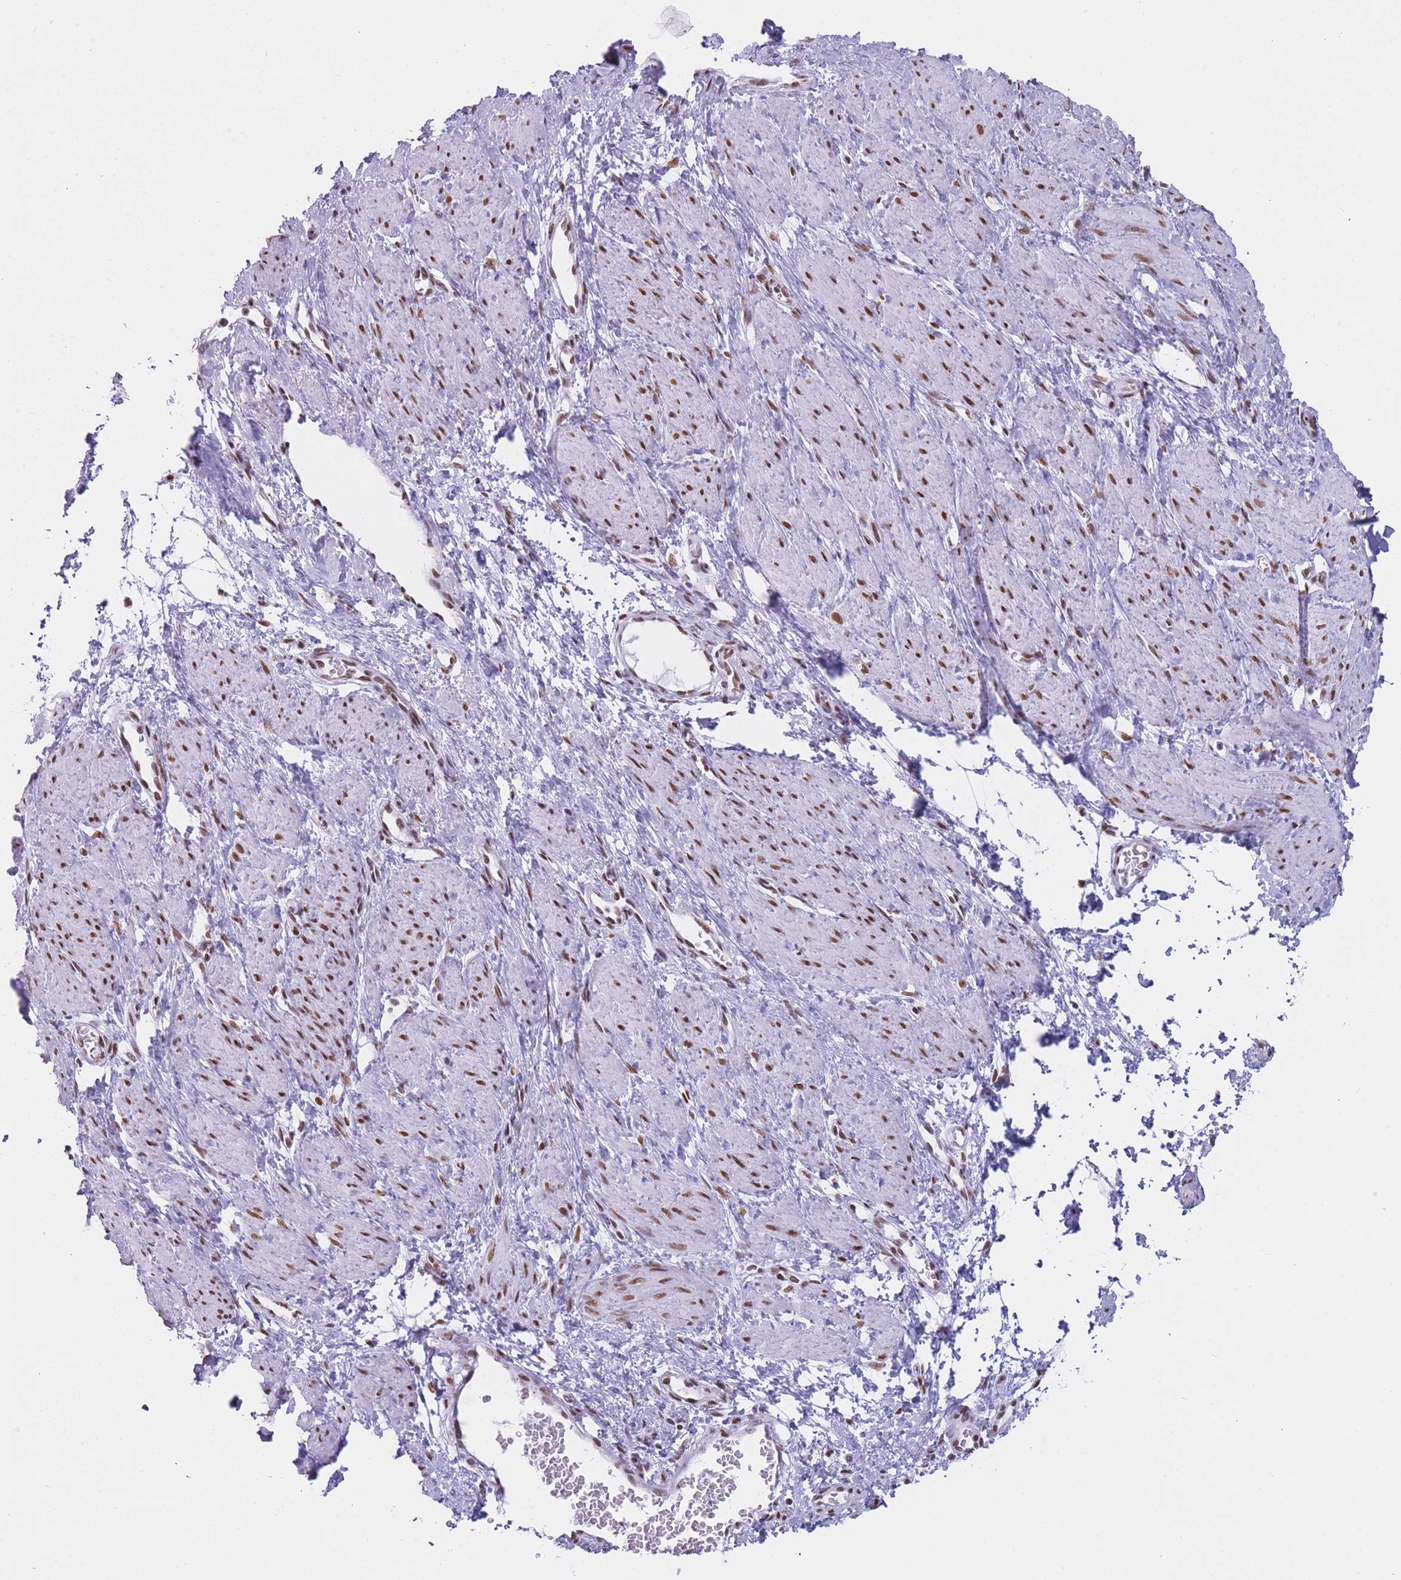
{"staining": {"intensity": "strong", "quantity": ">75%", "location": "nuclear"}, "tissue": "smooth muscle", "cell_type": "Smooth muscle cells", "image_type": "normal", "snomed": [{"axis": "morphology", "description": "Normal tissue, NOS"}, {"axis": "topography", "description": "Smooth muscle"}, {"axis": "topography", "description": "Uterus"}], "caption": "The image exhibits immunohistochemical staining of normal smooth muscle. There is strong nuclear staining is identified in about >75% of smooth muscle cells.", "gene": "HNRNPUL1", "patient": {"sex": "female", "age": 39}}